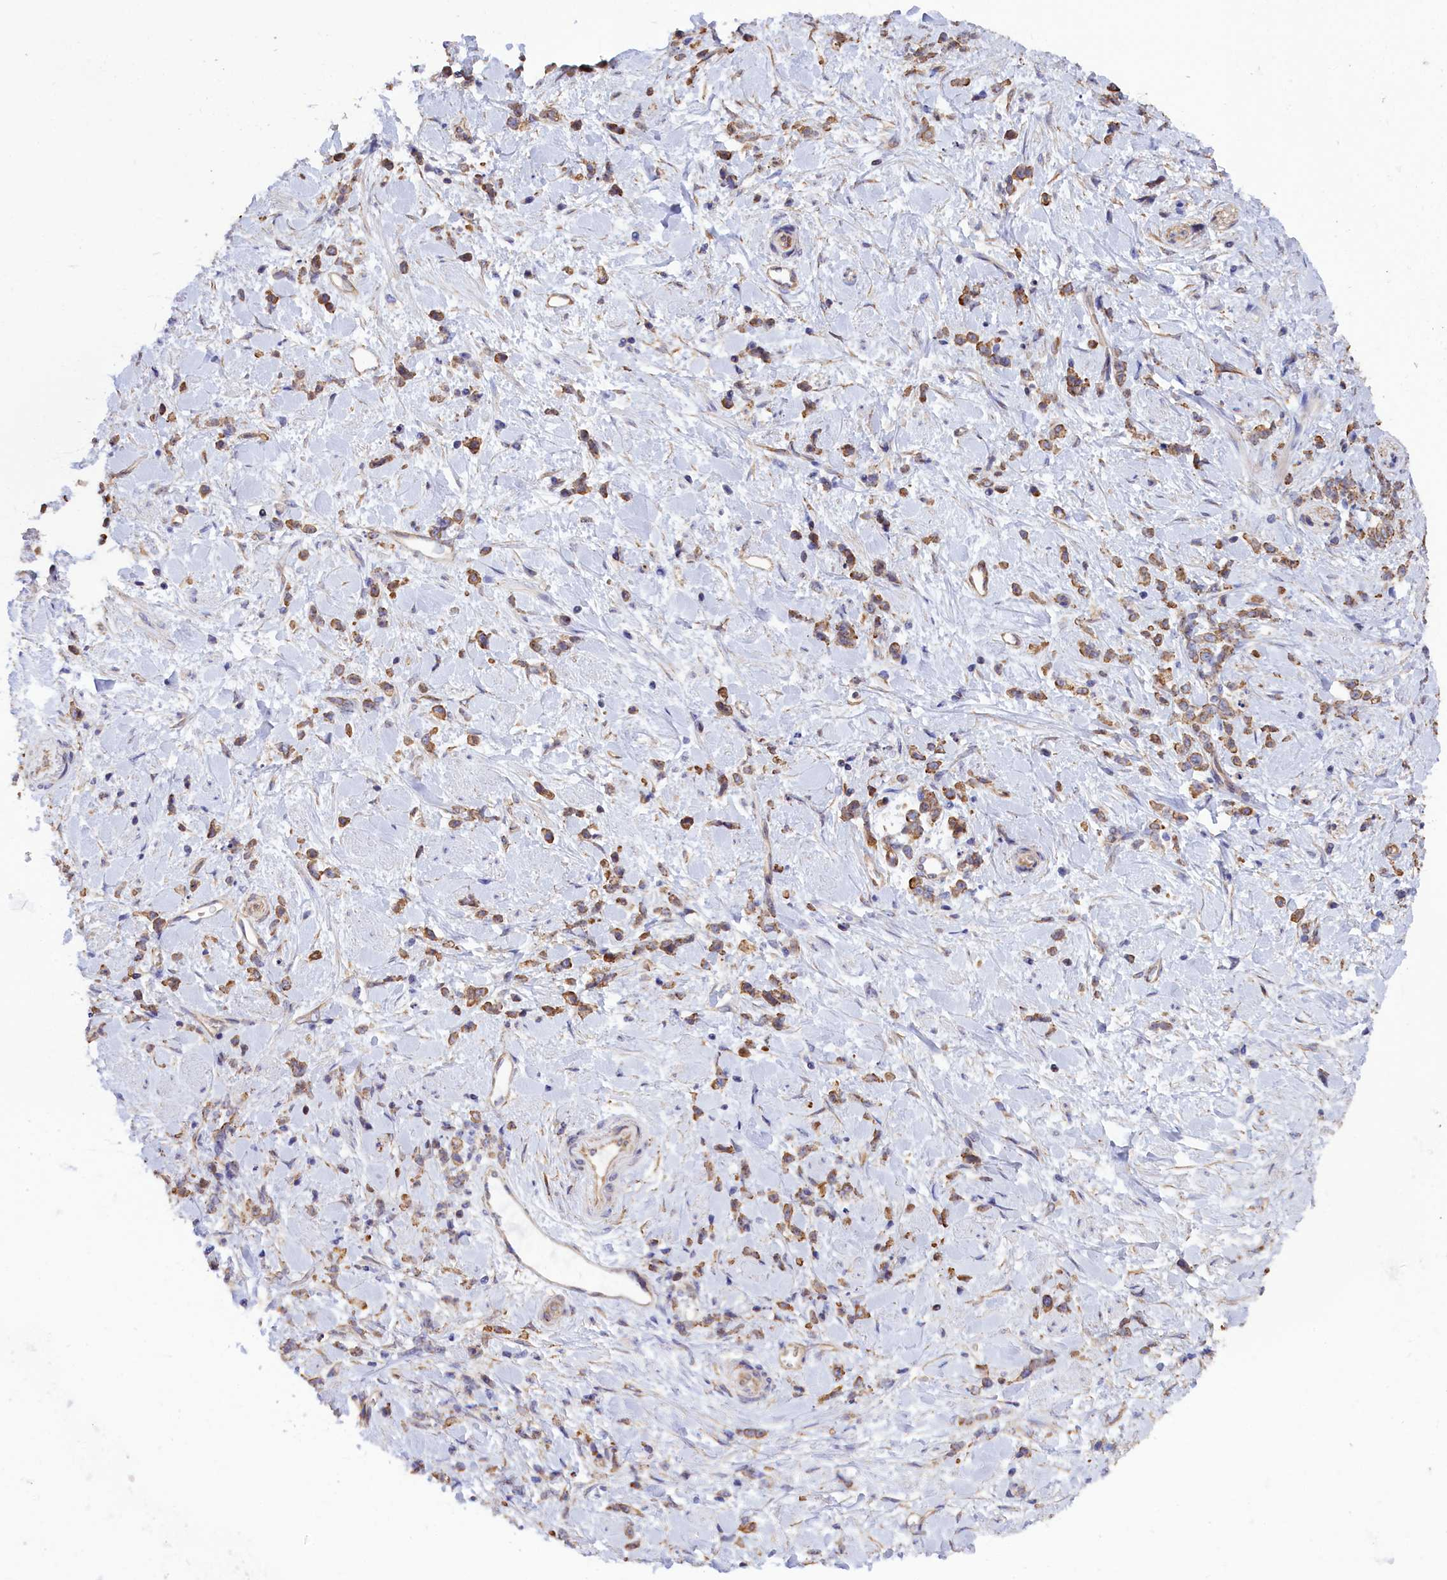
{"staining": {"intensity": "moderate", "quantity": ">75%", "location": "cytoplasmic/membranous"}, "tissue": "stomach cancer", "cell_type": "Tumor cells", "image_type": "cancer", "snomed": [{"axis": "morphology", "description": "Adenocarcinoma, NOS"}, {"axis": "topography", "description": "Stomach"}], "caption": "Immunohistochemical staining of stomach adenocarcinoma reveals medium levels of moderate cytoplasmic/membranous expression in about >75% of tumor cells. (IHC, brightfield microscopy, high magnification).", "gene": "ABCC12", "patient": {"sex": "female", "age": 60}}